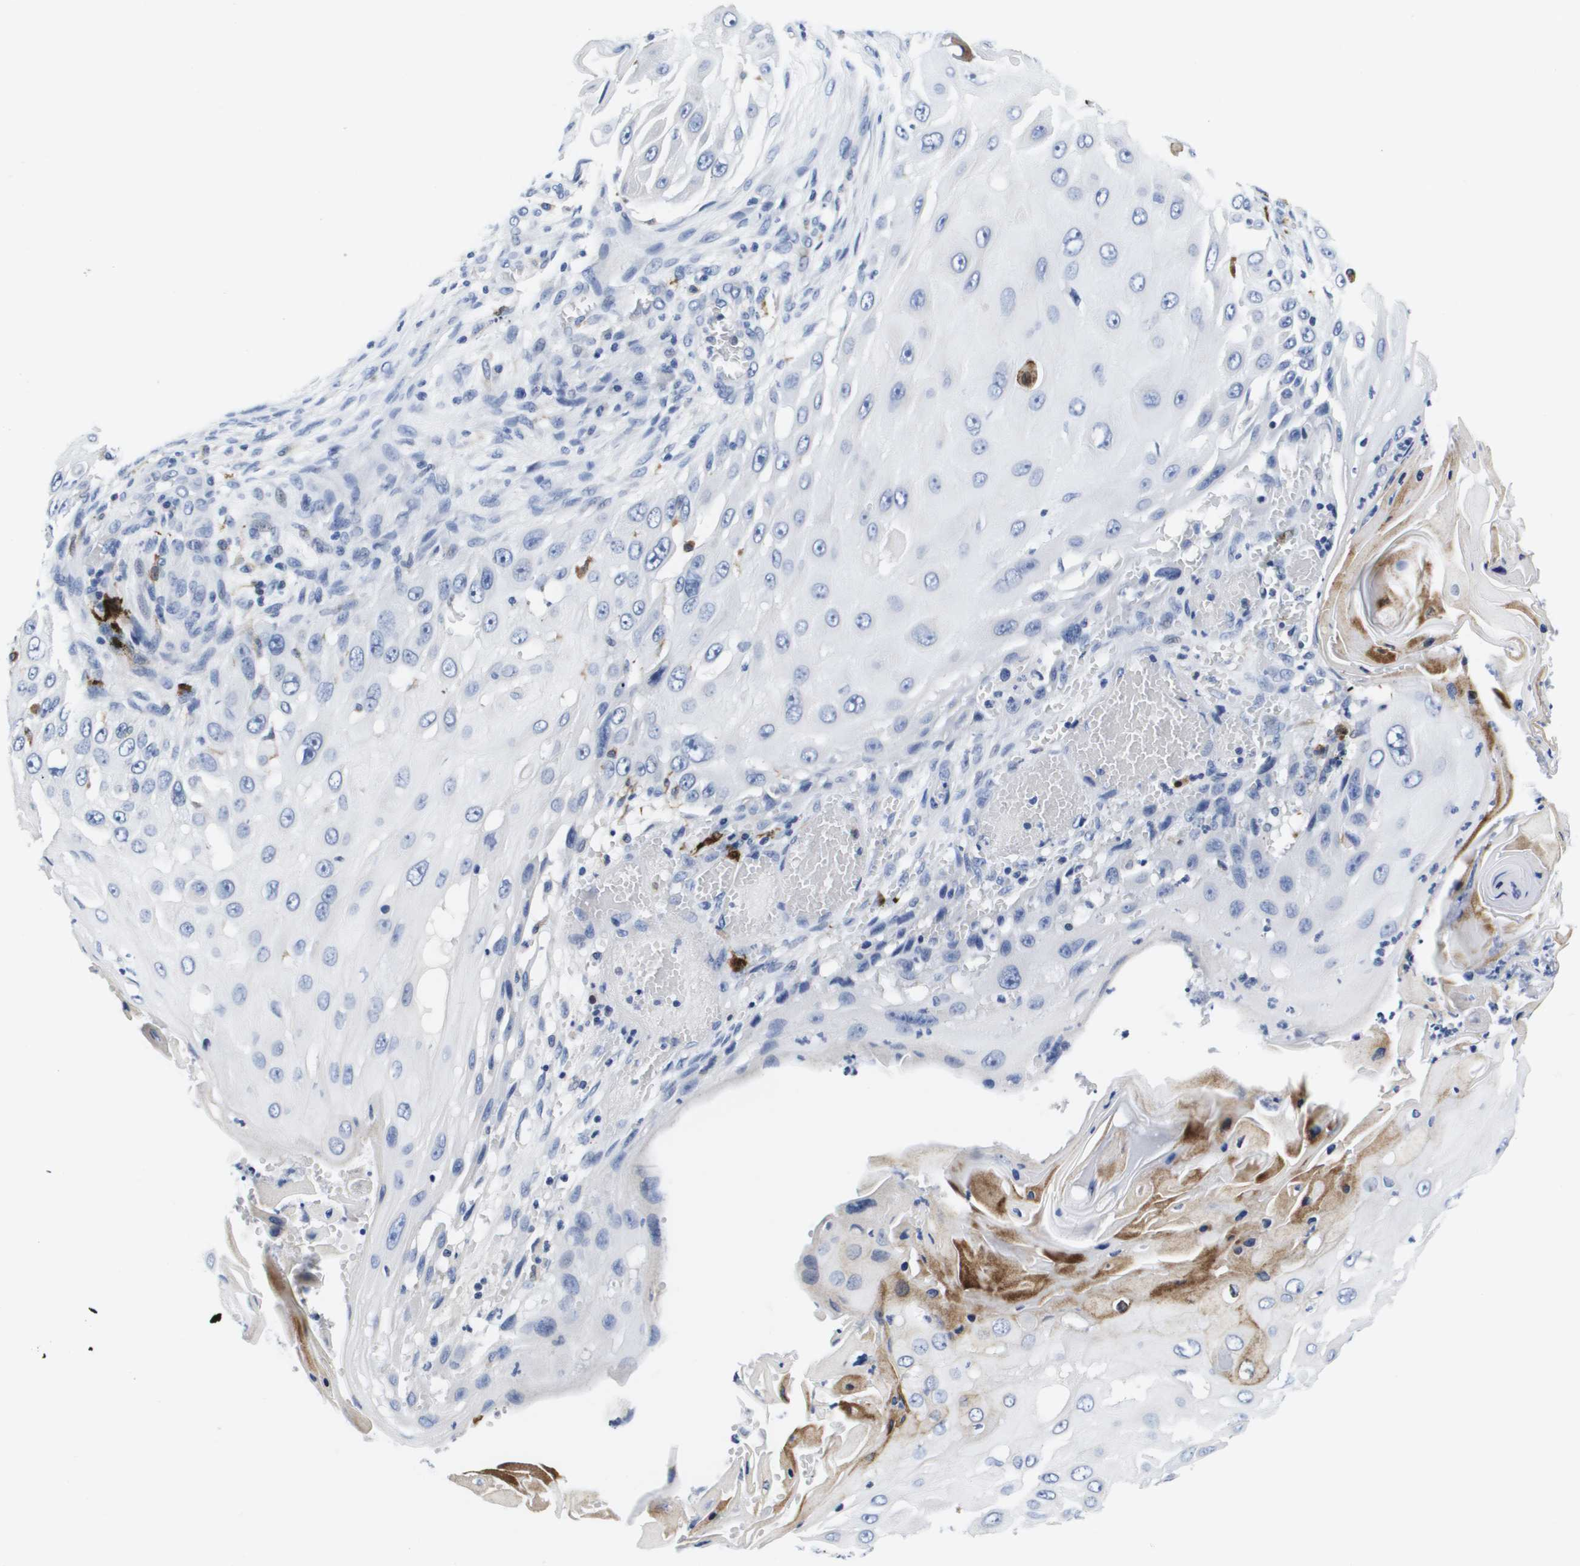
{"staining": {"intensity": "negative", "quantity": "none", "location": "none"}, "tissue": "skin cancer", "cell_type": "Tumor cells", "image_type": "cancer", "snomed": [{"axis": "morphology", "description": "Squamous cell carcinoma, NOS"}, {"axis": "topography", "description": "Skin"}], "caption": "Image shows no significant protein staining in tumor cells of skin squamous cell carcinoma.", "gene": "HMOX1", "patient": {"sex": "female", "age": 44}}